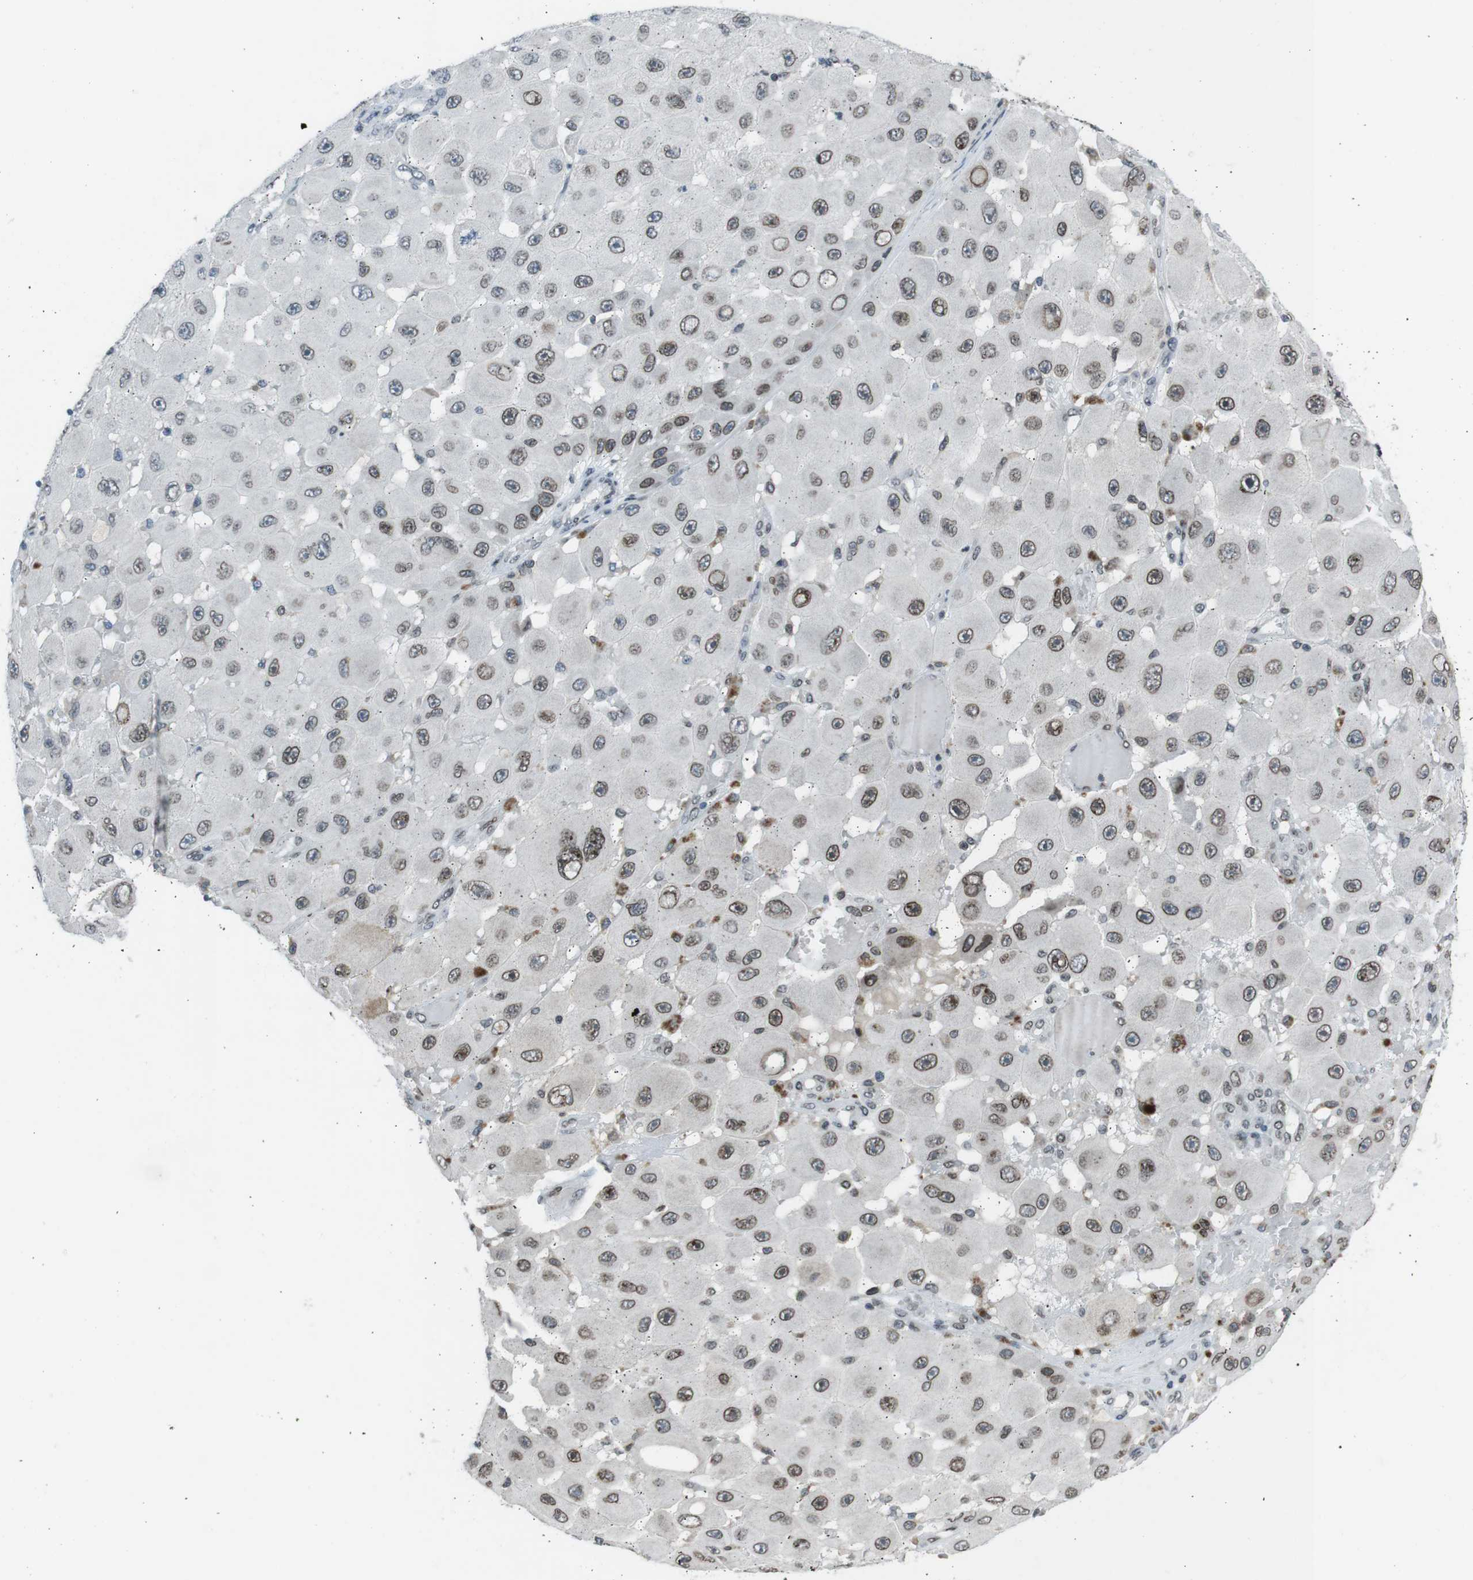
{"staining": {"intensity": "moderate", "quantity": ">75%", "location": "cytoplasmic/membranous,nuclear"}, "tissue": "melanoma", "cell_type": "Tumor cells", "image_type": "cancer", "snomed": [{"axis": "morphology", "description": "Malignant melanoma, NOS"}, {"axis": "topography", "description": "Skin"}], "caption": "IHC image of human malignant melanoma stained for a protein (brown), which displays medium levels of moderate cytoplasmic/membranous and nuclear positivity in about >75% of tumor cells.", "gene": "MAD1L1", "patient": {"sex": "female", "age": 81}}